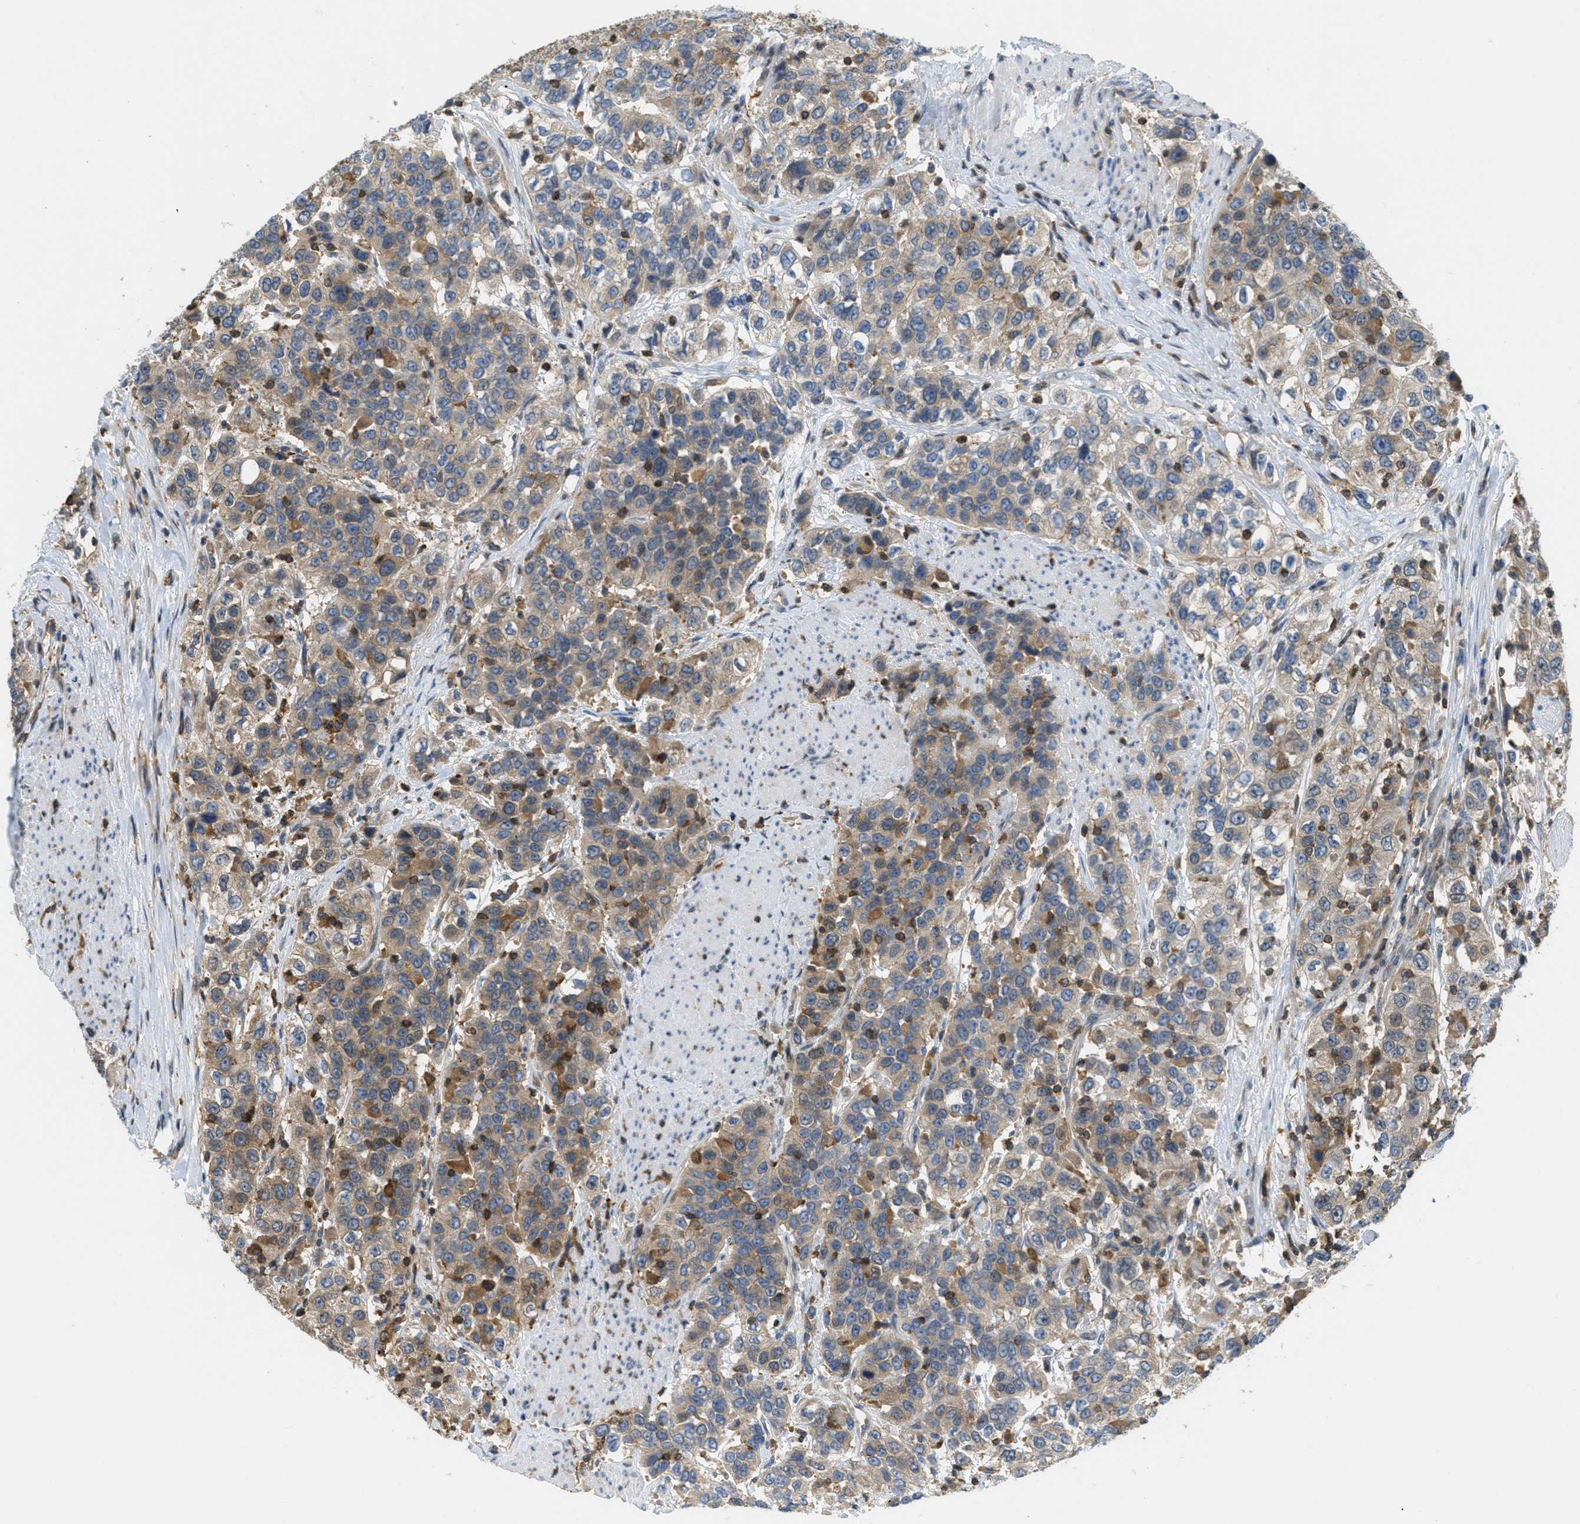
{"staining": {"intensity": "weak", "quantity": "25%-75%", "location": "cytoplasmic/membranous"}, "tissue": "urothelial cancer", "cell_type": "Tumor cells", "image_type": "cancer", "snomed": [{"axis": "morphology", "description": "Urothelial carcinoma, High grade"}, {"axis": "topography", "description": "Urinary bladder"}], "caption": "A photomicrograph of human urothelial cancer stained for a protein reveals weak cytoplasmic/membranous brown staining in tumor cells.", "gene": "GRIK2", "patient": {"sex": "female", "age": 80}}